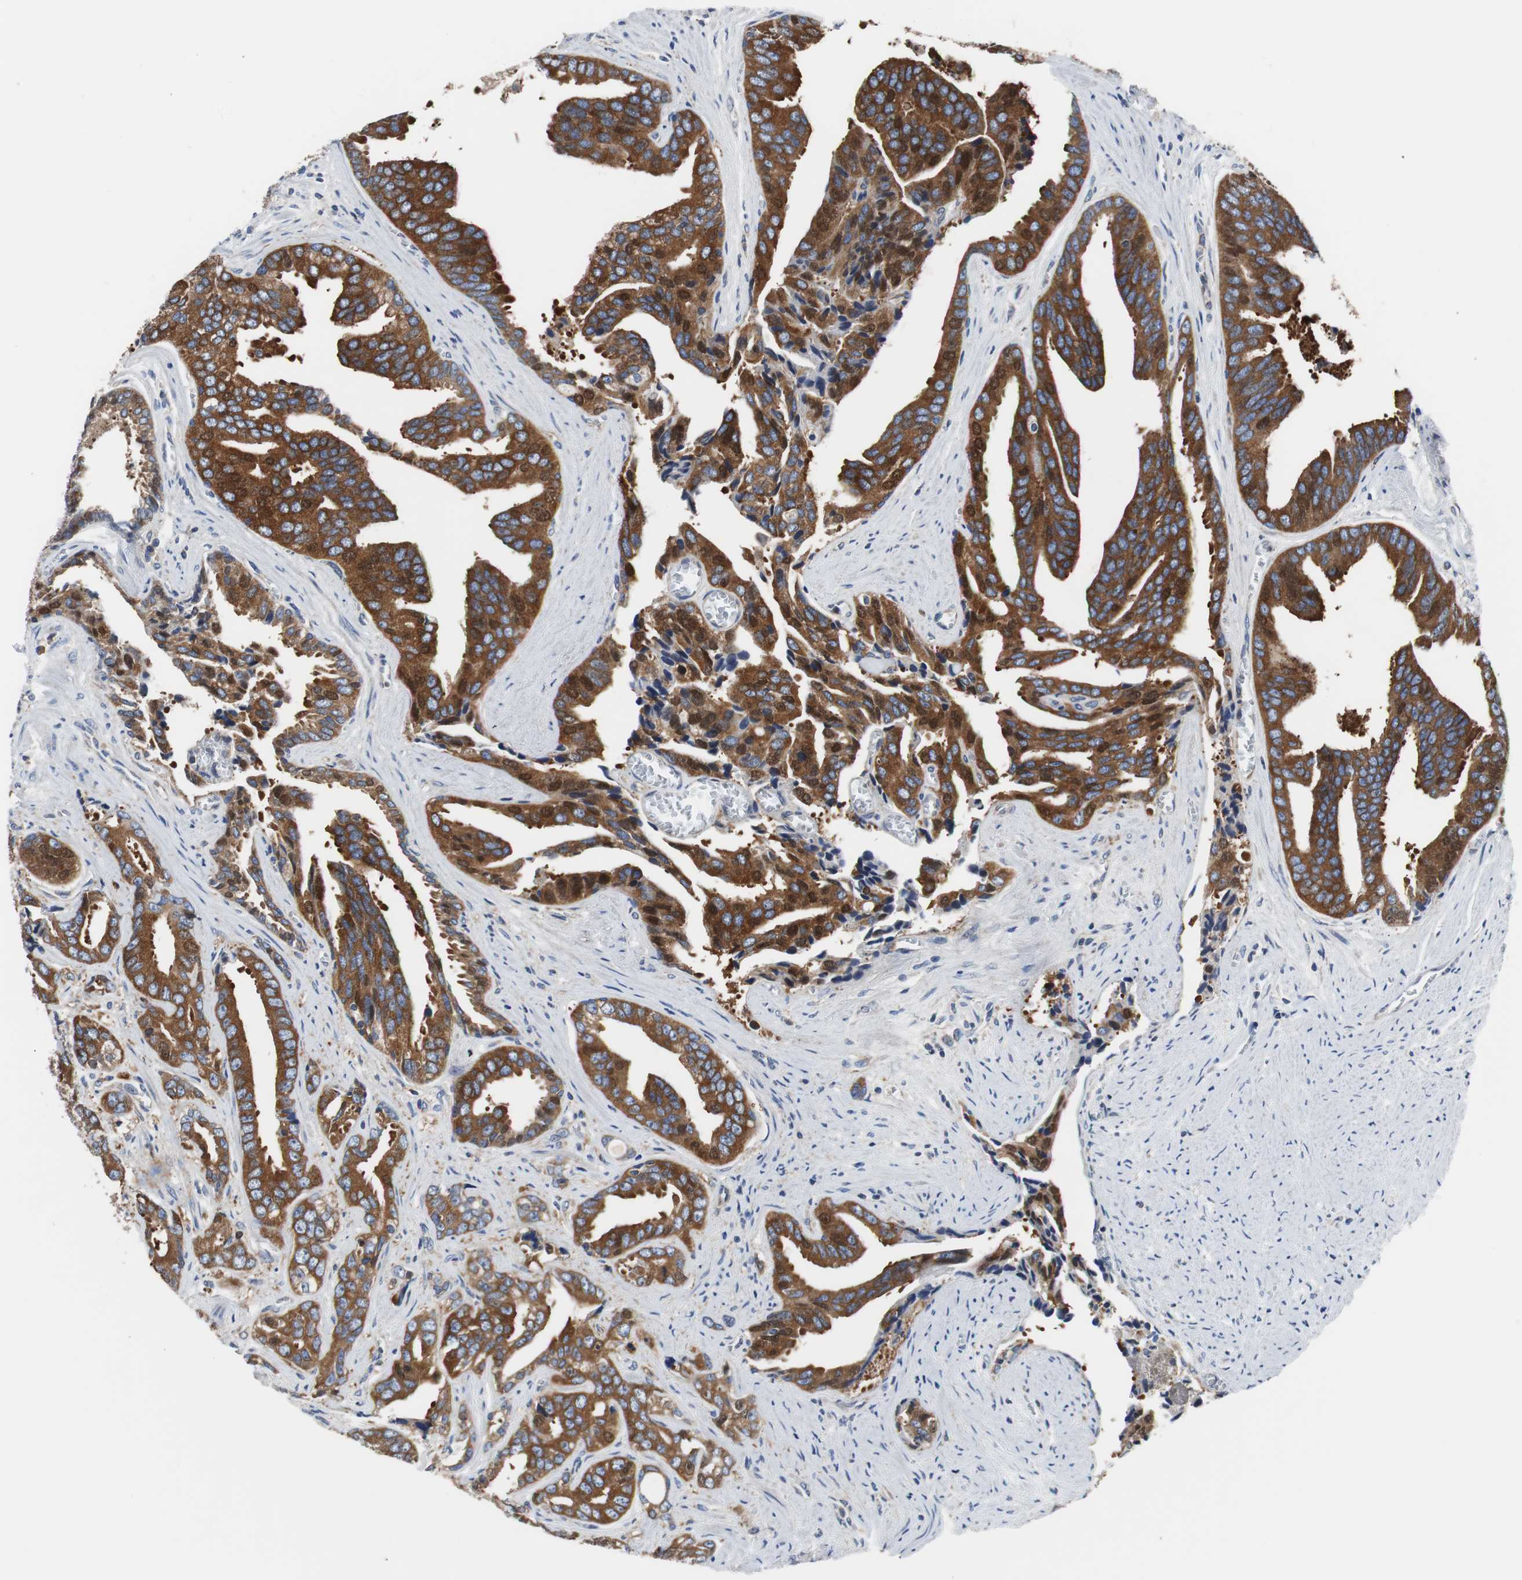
{"staining": {"intensity": "strong", "quantity": ">75%", "location": "cytoplasmic/membranous"}, "tissue": "prostate cancer", "cell_type": "Tumor cells", "image_type": "cancer", "snomed": [{"axis": "morphology", "description": "Adenocarcinoma, High grade"}, {"axis": "topography", "description": "Prostate"}], "caption": "Brown immunohistochemical staining in prostate cancer (high-grade adenocarcinoma) demonstrates strong cytoplasmic/membranous expression in about >75% of tumor cells.", "gene": "BRAF", "patient": {"sex": "male", "age": 67}}